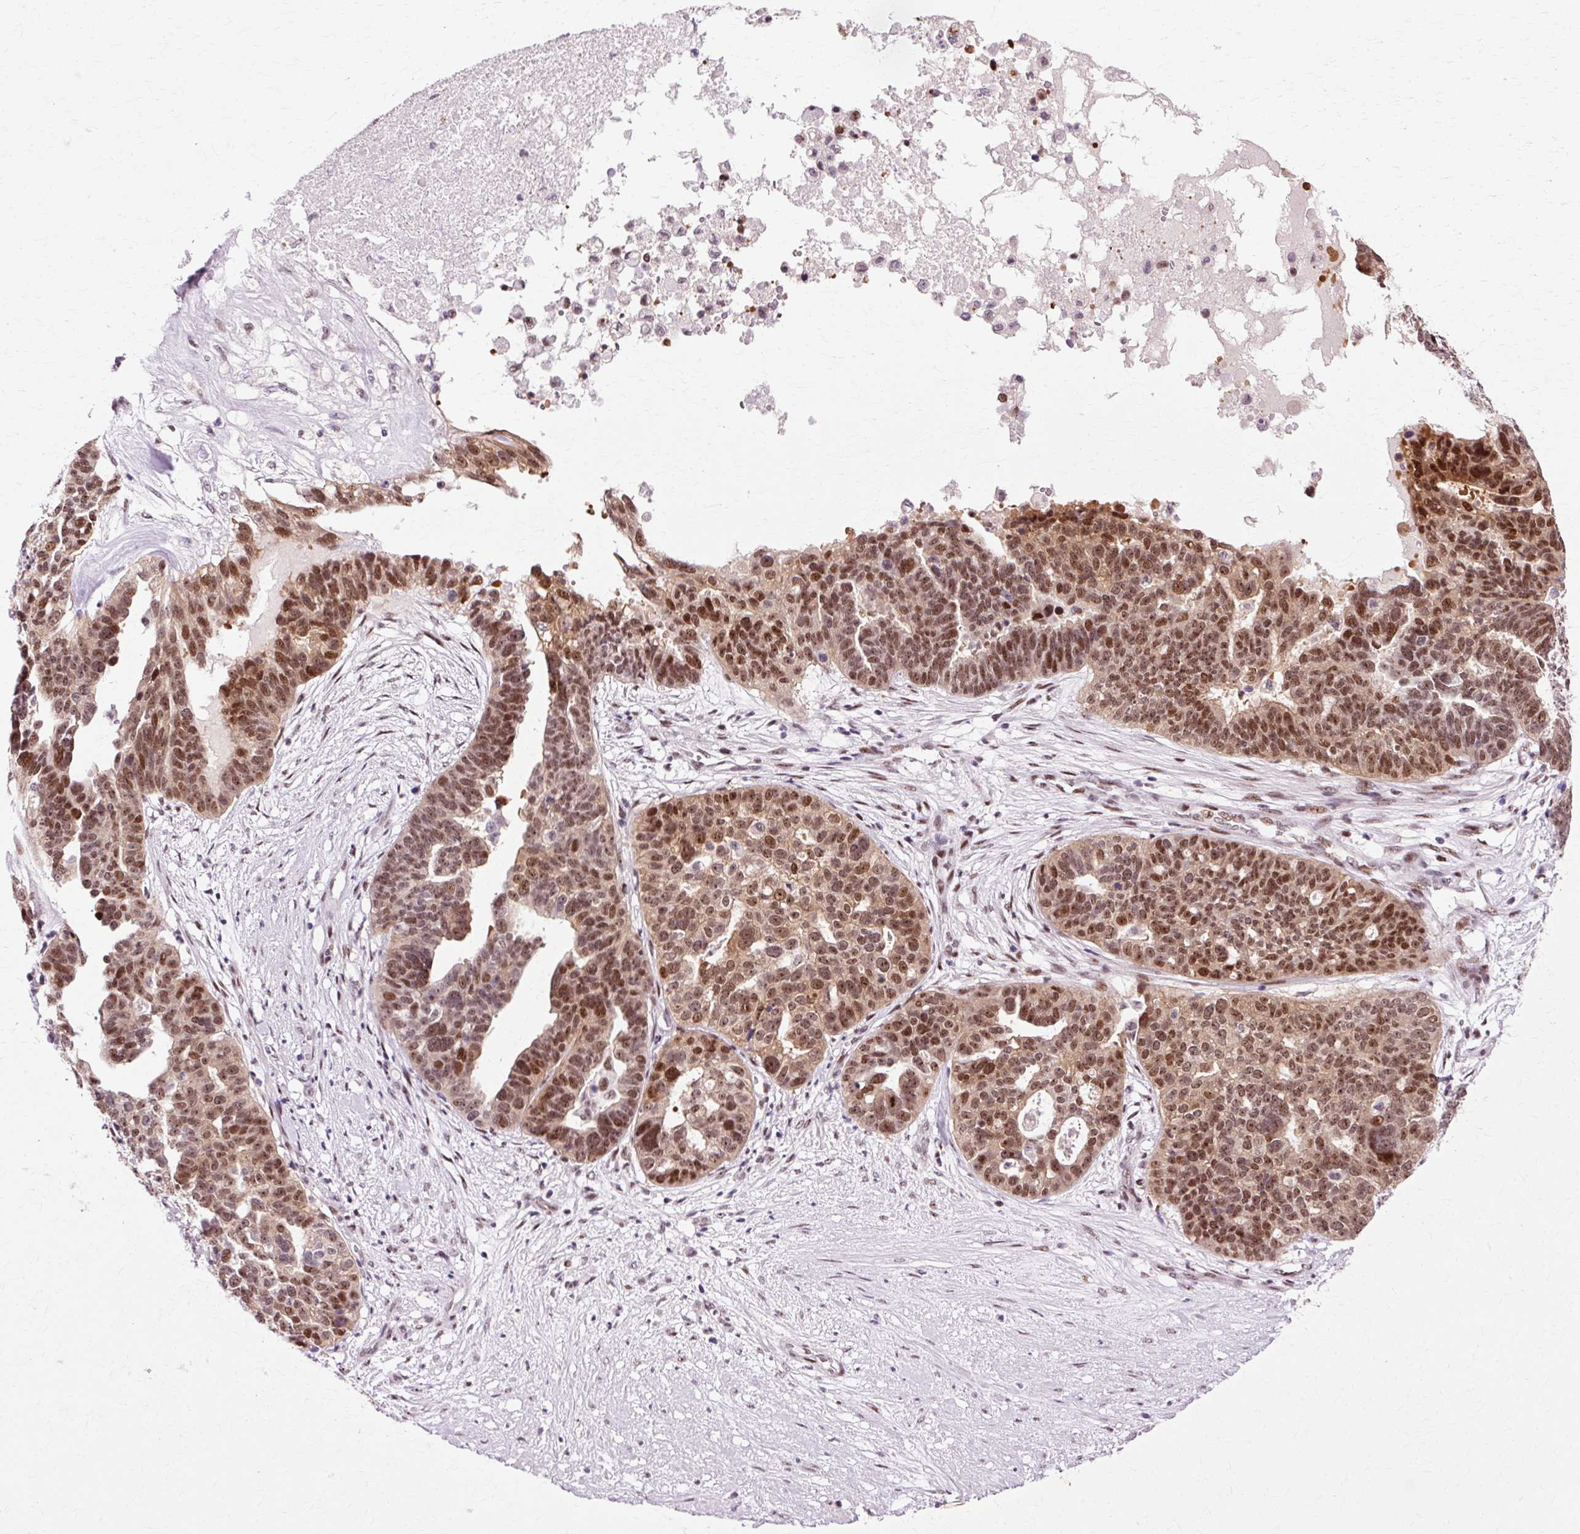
{"staining": {"intensity": "moderate", "quantity": ">75%", "location": "nuclear"}, "tissue": "ovarian cancer", "cell_type": "Tumor cells", "image_type": "cancer", "snomed": [{"axis": "morphology", "description": "Cystadenocarcinoma, serous, NOS"}, {"axis": "topography", "description": "Ovary"}], "caption": "Brown immunohistochemical staining in serous cystadenocarcinoma (ovarian) demonstrates moderate nuclear staining in about >75% of tumor cells. The protein of interest is stained brown, and the nuclei are stained in blue (DAB (3,3'-diaminobenzidine) IHC with brightfield microscopy, high magnification).", "gene": "MACROD2", "patient": {"sex": "female", "age": 59}}